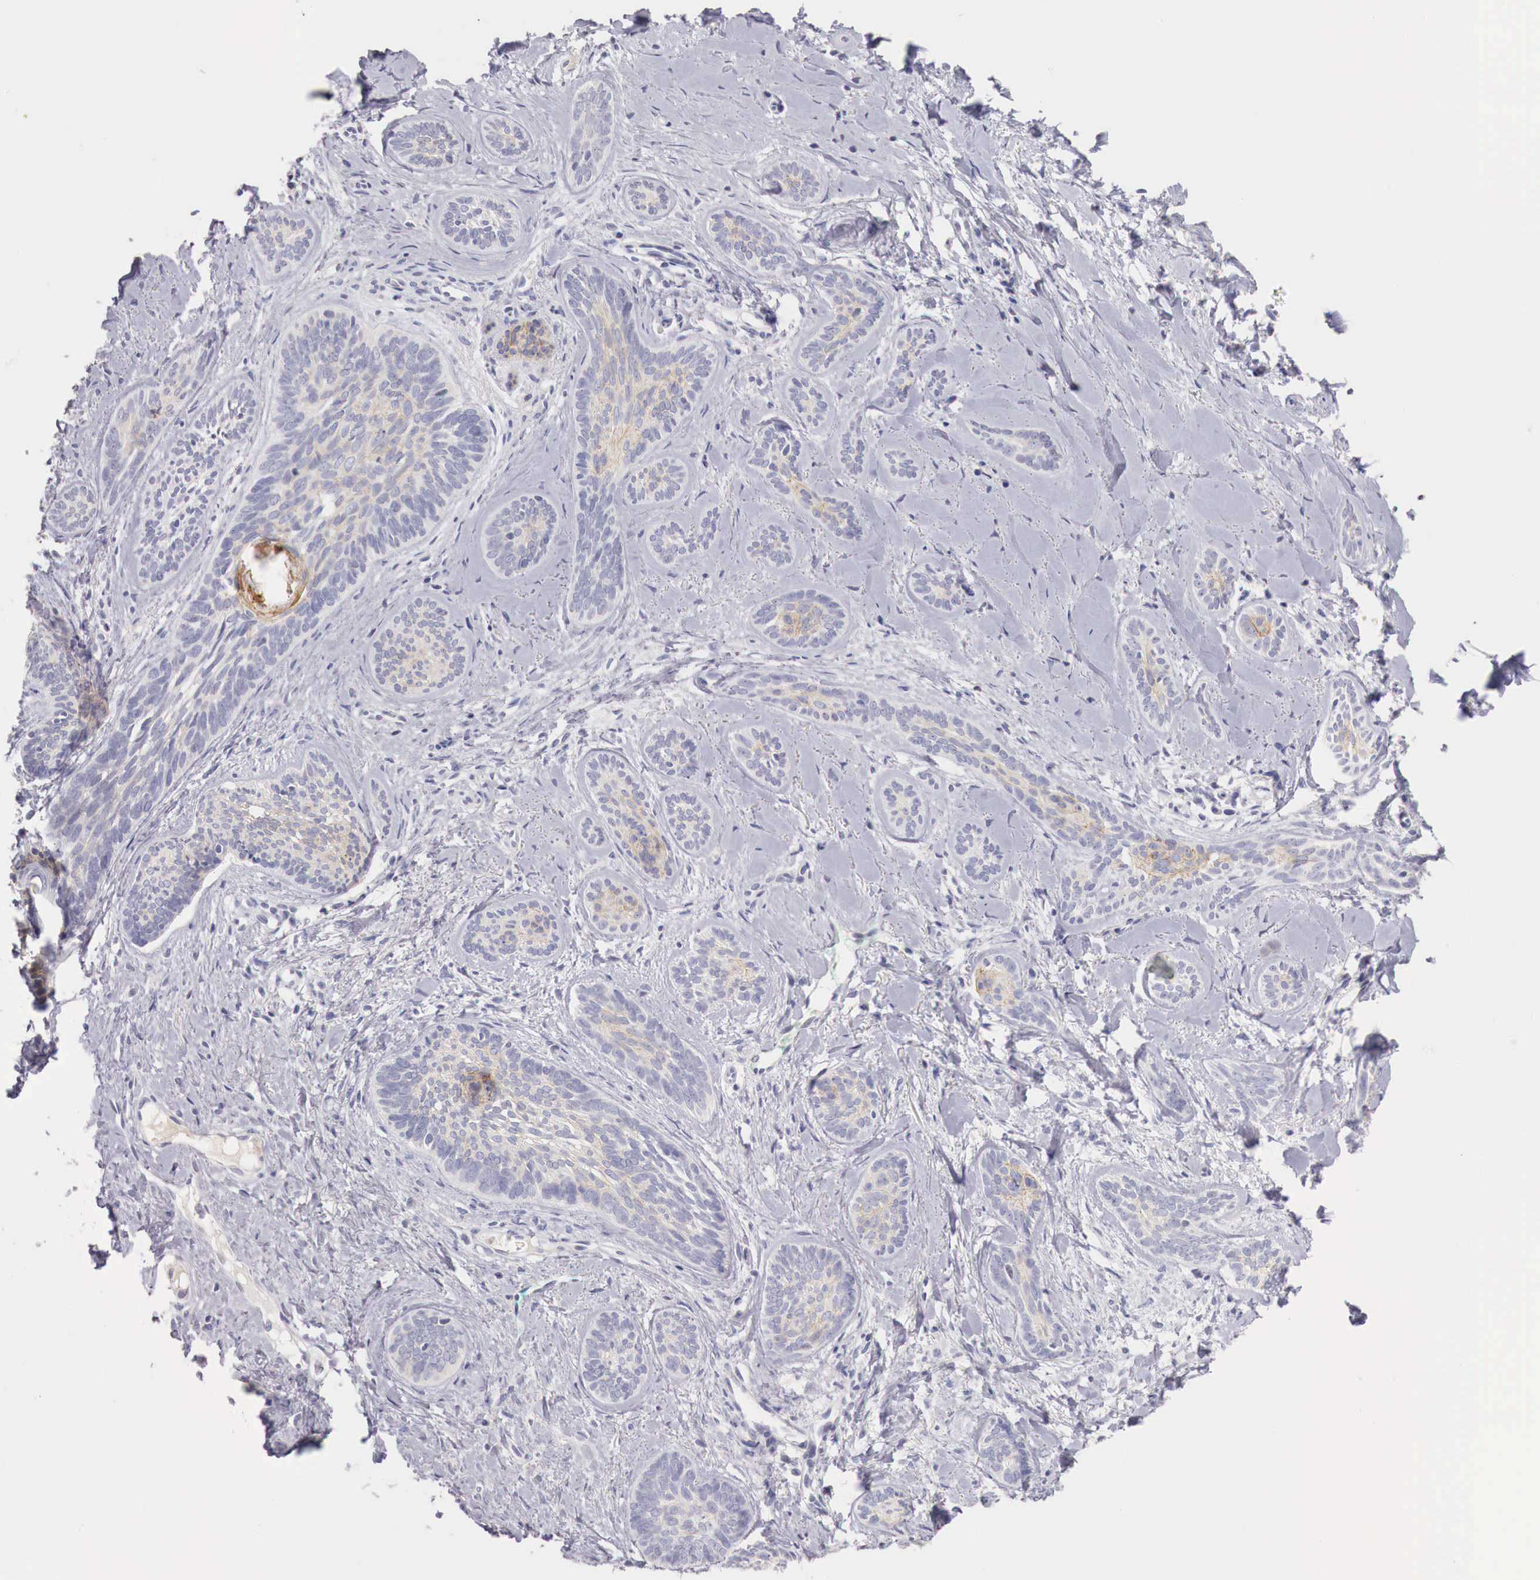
{"staining": {"intensity": "weak", "quantity": "25%-75%", "location": "cytoplasmic/membranous"}, "tissue": "skin cancer", "cell_type": "Tumor cells", "image_type": "cancer", "snomed": [{"axis": "morphology", "description": "Basal cell carcinoma"}, {"axis": "topography", "description": "Skin"}], "caption": "Weak cytoplasmic/membranous protein positivity is present in about 25%-75% of tumor cells in skin cancer. (DAB IHC with brightfield microscopy, high magnification).", "gene": "ITIH6", "patient": {"sex": "female", "age": 81}}